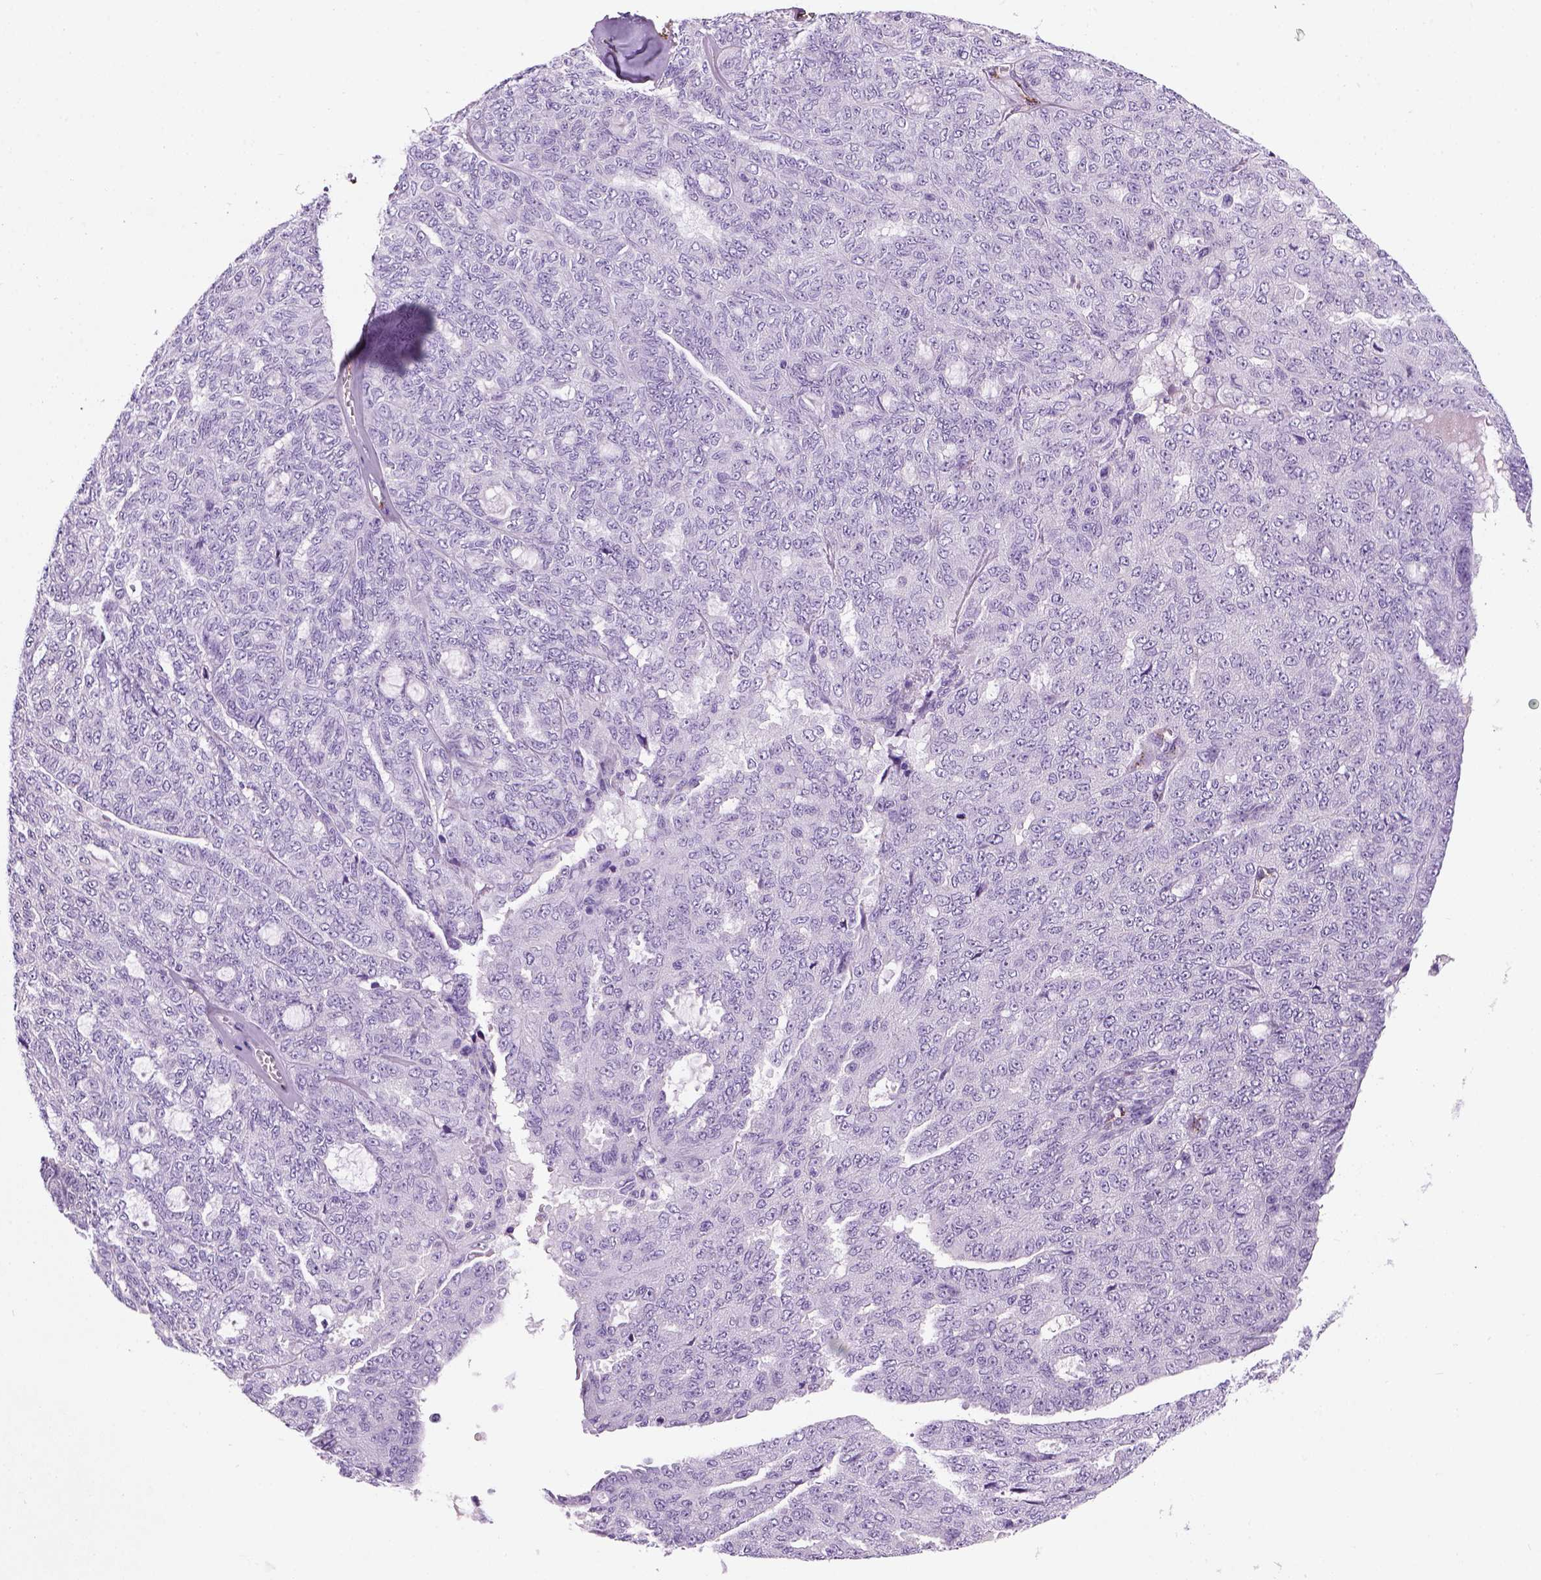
{"staining": {"intensity": "negative", "quantity": "none", "location": "none"}, "tissue": "ovarian cancer", "cell_type": "Tumor cells", "image_type": "cancer", "snomed": [{"axis": "morphology", "description": "Cystadenocarcinoma, serous, NOS"}, {"axis": "topography", "description": "Ovary"}], "caption": "Immunohistochemistry of human ovarian cancer exhibits no positivity in tumor cells.", "gene": "VWF", "patient": {"sex": "female", "age": 71}}